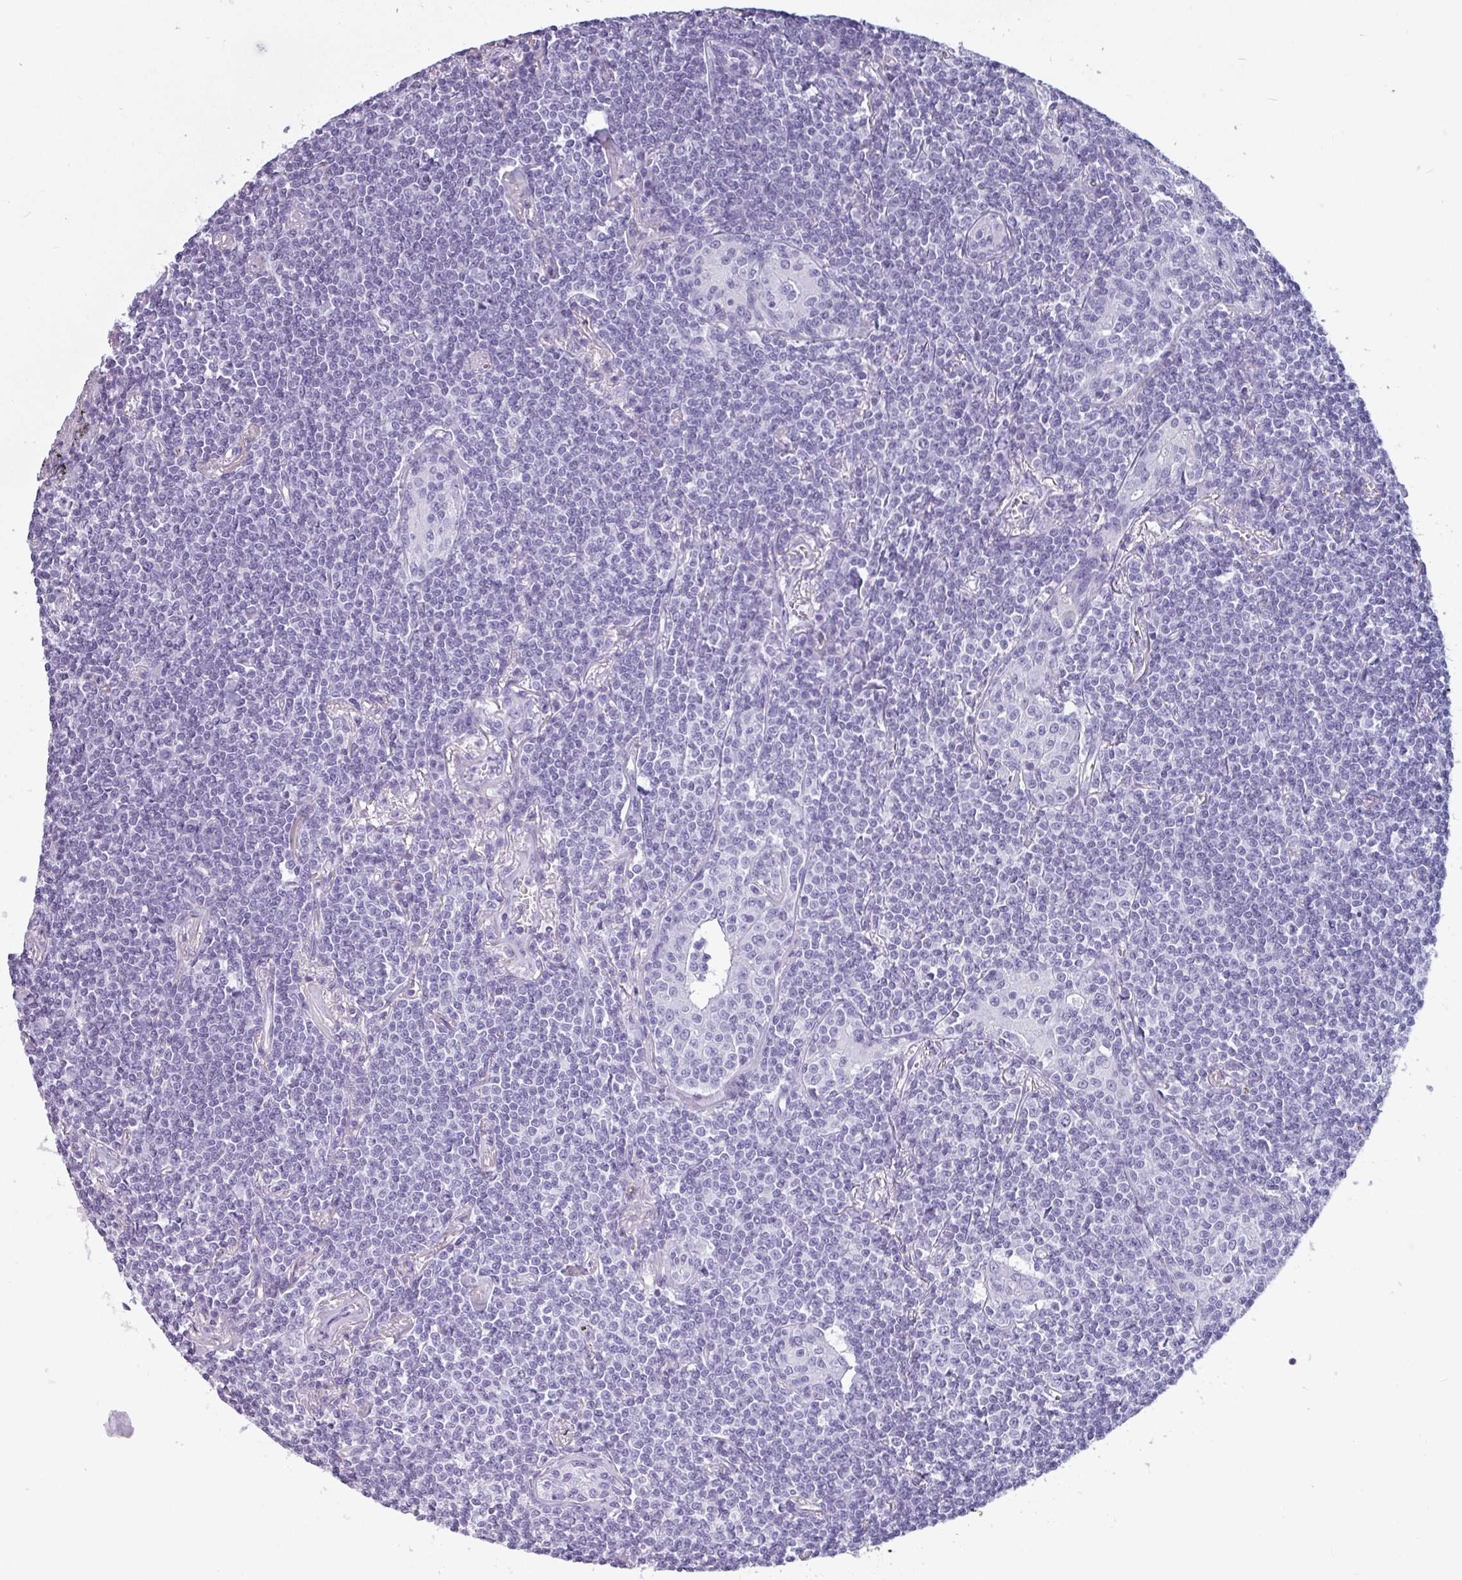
{"staining": {"intensity": "negative", "quantity": "none", "location": "none"}, "tissue": "lymphoma", "cell_type": "Tumor cells", "image_type": "cancer", "snomed": [{"axis": "morphology", "description": "Malignant lymphoma, non-Hodgkin's type, Low grade"}, {"axis": "topography", "description": "Lung"}], "caption": "Tumor cells are negative for protein expression in human malignant lymphoma, non-Hodgkin's type (low-grade). The staining is performed using DAB brown chromogen with nuclei counter-stained in using hematoxylin.", "gene": "CAMK1", "patient": {"sex": "female", "age": 71}}